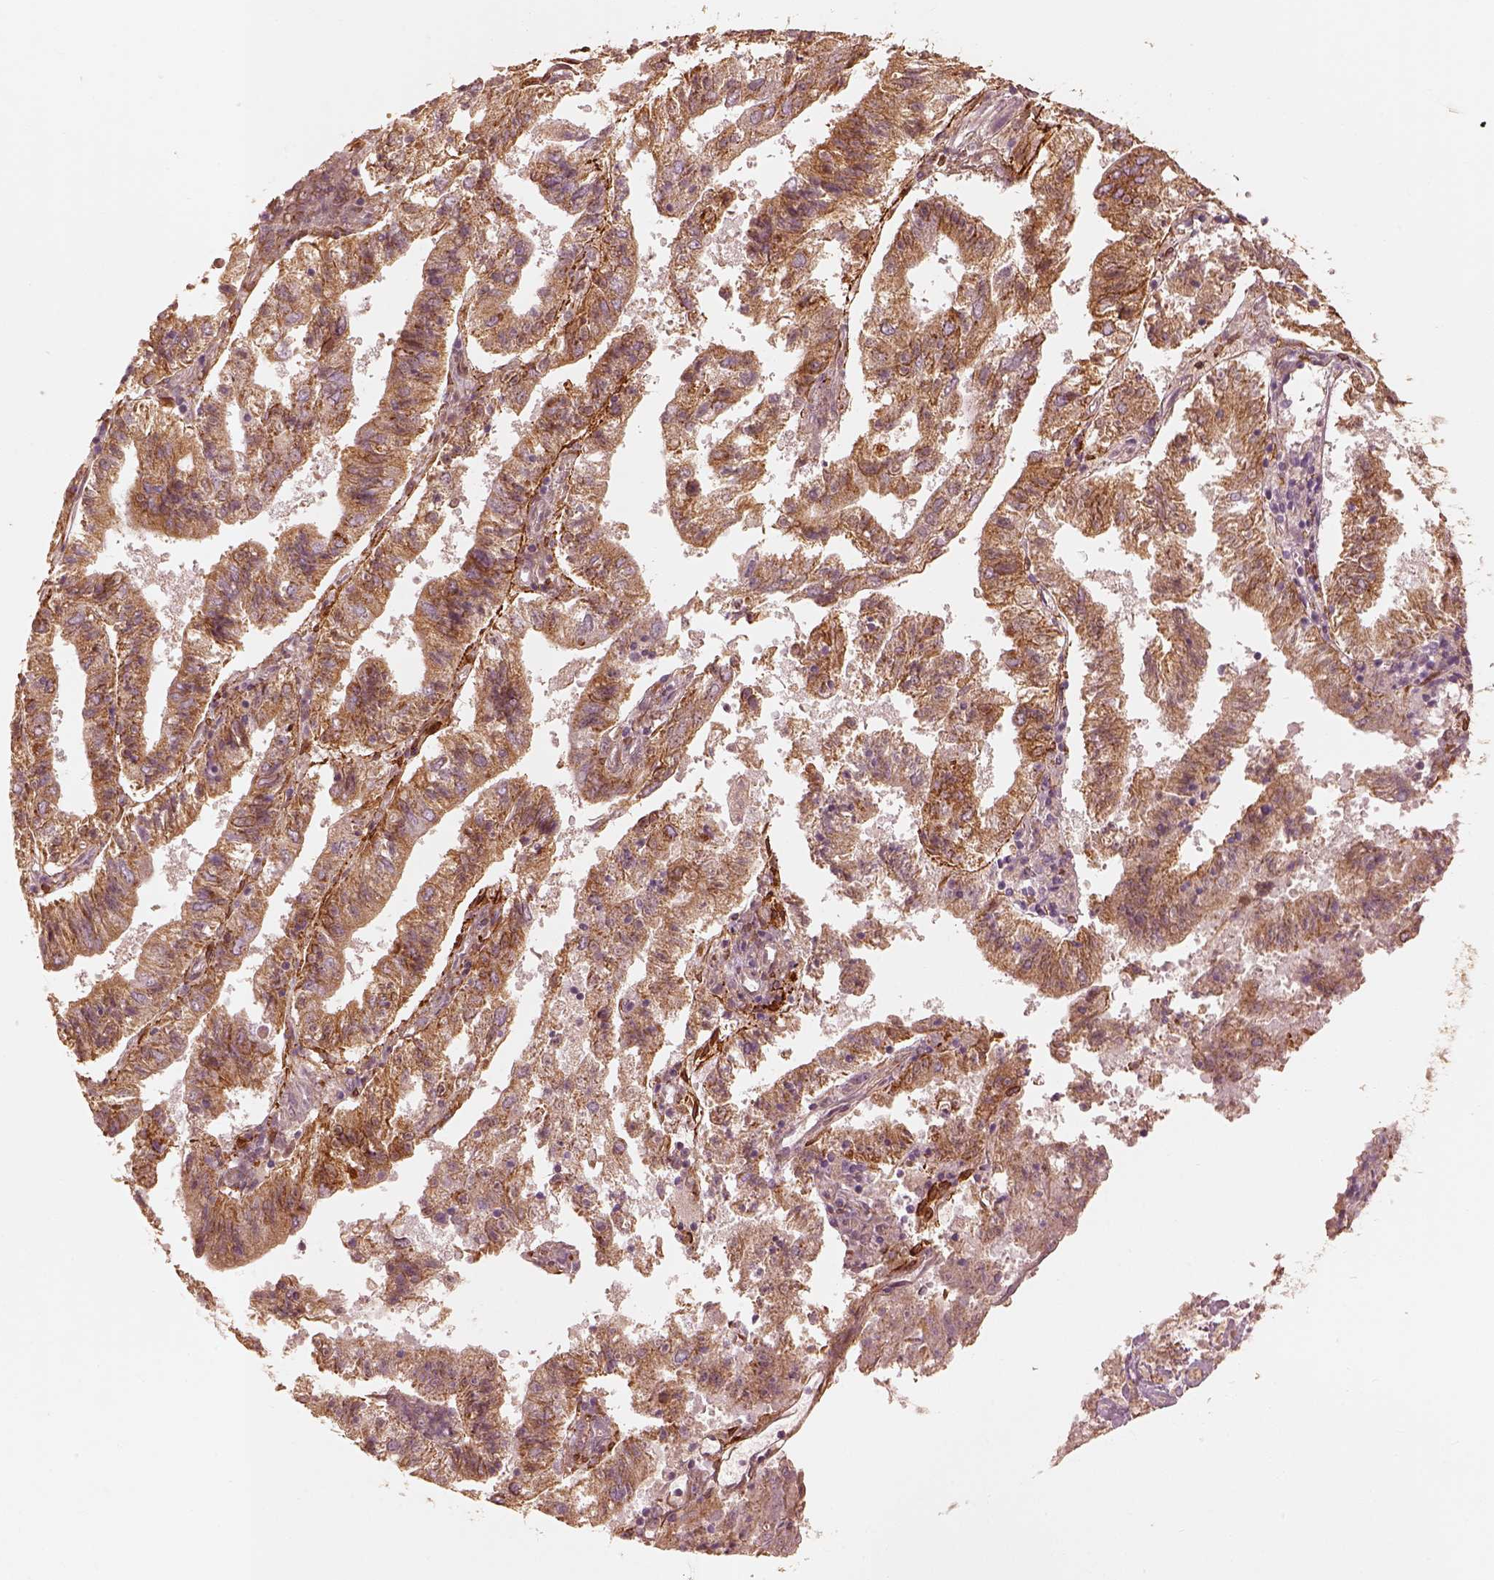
{"staining": {"intensity": "strong", "quantity": ">75%", "location": "cytoplasmic/membranous"}, "tissue": "endometrial cancer", "cell_type": "Tumor cells", "image_type": "cancer", "snomed": [{"axis": "morphology", "description": "Adenocarcinoma, NOS"}, {"axis": "topography", "description": "Endometrium"}], "caption": "Human endometrial cancer (adenocarcinoma) stained with a protein marker shows strong staining in tumor cells.", "gene": "WLS", "patient": {"sex": "female", "age": 82}}